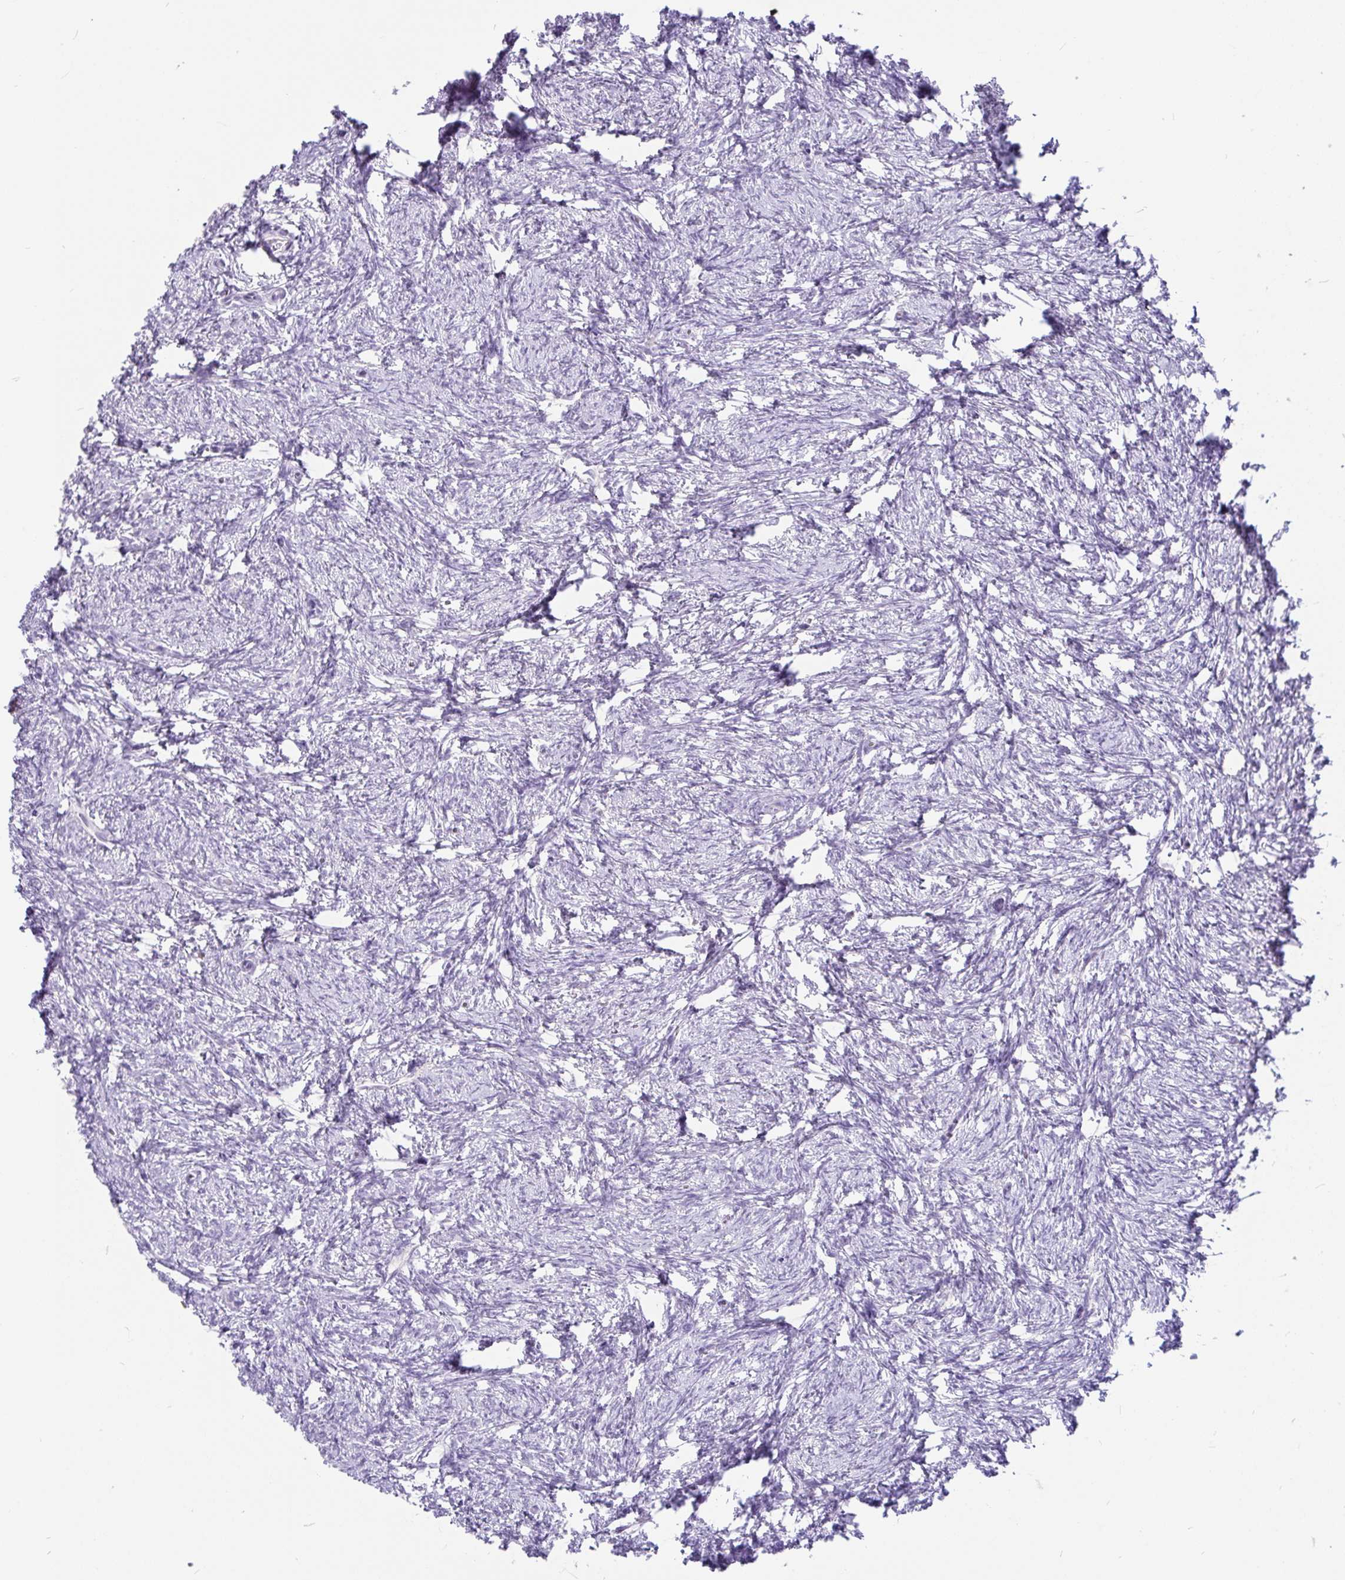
{"staining": {"intensity": "negative", "quantity": "none", "location": "none"}, "tissue": "ovary", "cell_type": "Follicle cells", "image_type": "normal", "snomed": [{"axis": "morphology", "description": "Normal tissue, NOS"}, {"axis": "topography", "description": "Ovary"}], "caption": "This is an immunohistochemistry (IHC) photomicrograph of normal human ovary. There is no positivity in follicle cells.", "gene": "KIAA2013", "patient": {"sex": "female", "age": 41}}